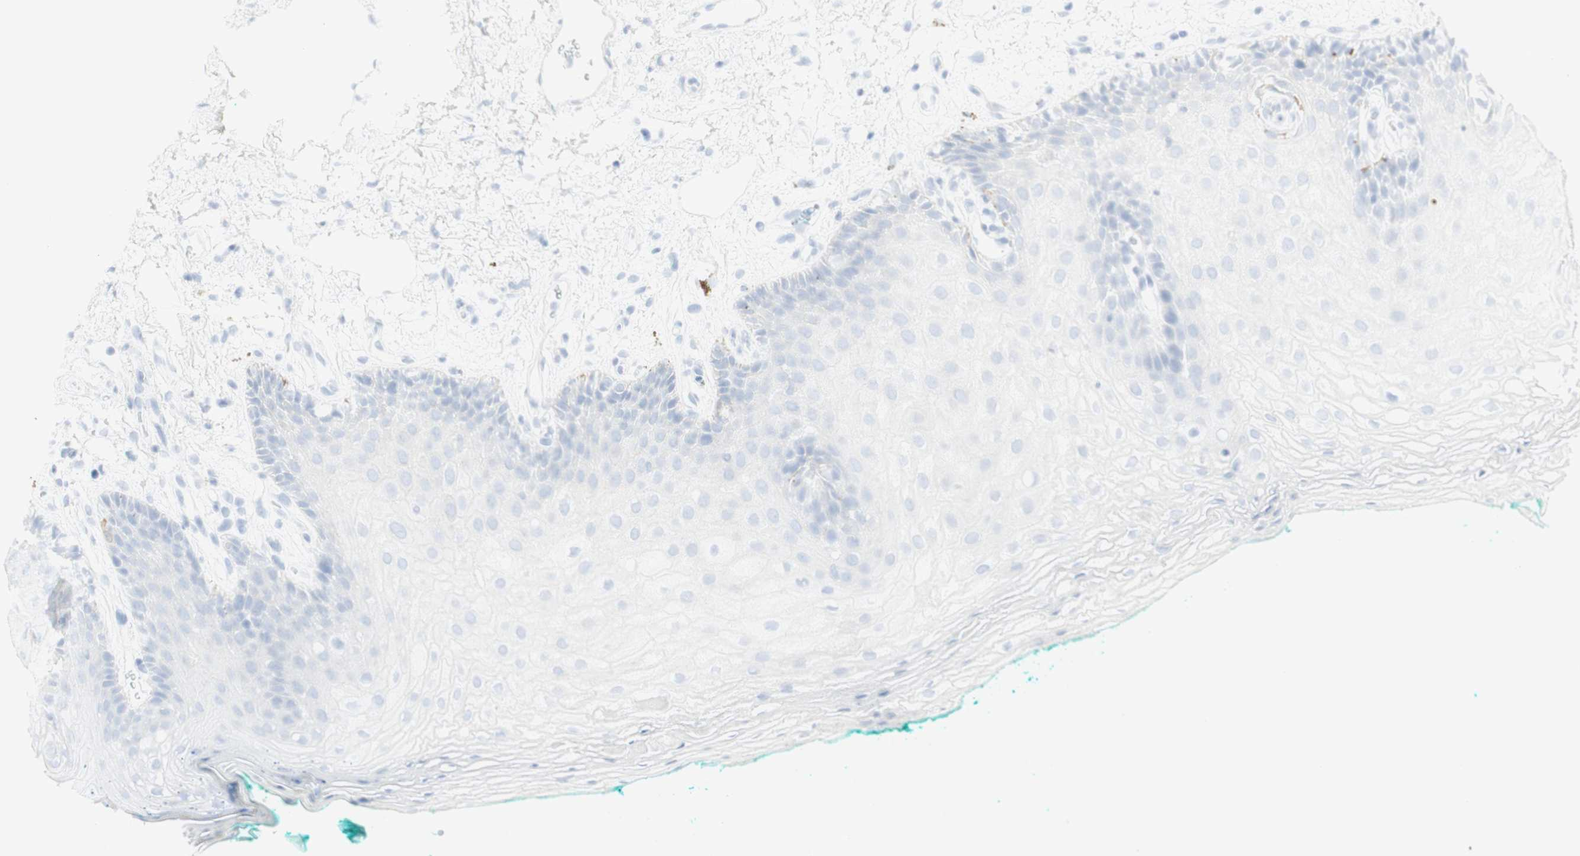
{"staining": {"intensity": "negative", "quantity": "none", "location": "none"}, "tissue": "oral mucosa", "cell_type": "Squamous epithelial cells", "image_type": "normal", "snomed": [{"axis": "morphology", "description": "Normal tissue, NOS"}, {"axis": "topography", "description": "Skeletal muscle"}, {"axis": "topography", "description": "Oral tissue"}, {"axis": "topography", "description": "Peripheral nerve tissue"}], "caption": "This is an IHC micrograph of normal oral mucosa. There is no staining in squamous epithelial cells.", "gene": "MDK", "patient": {"sex": "female", "age": 84}}